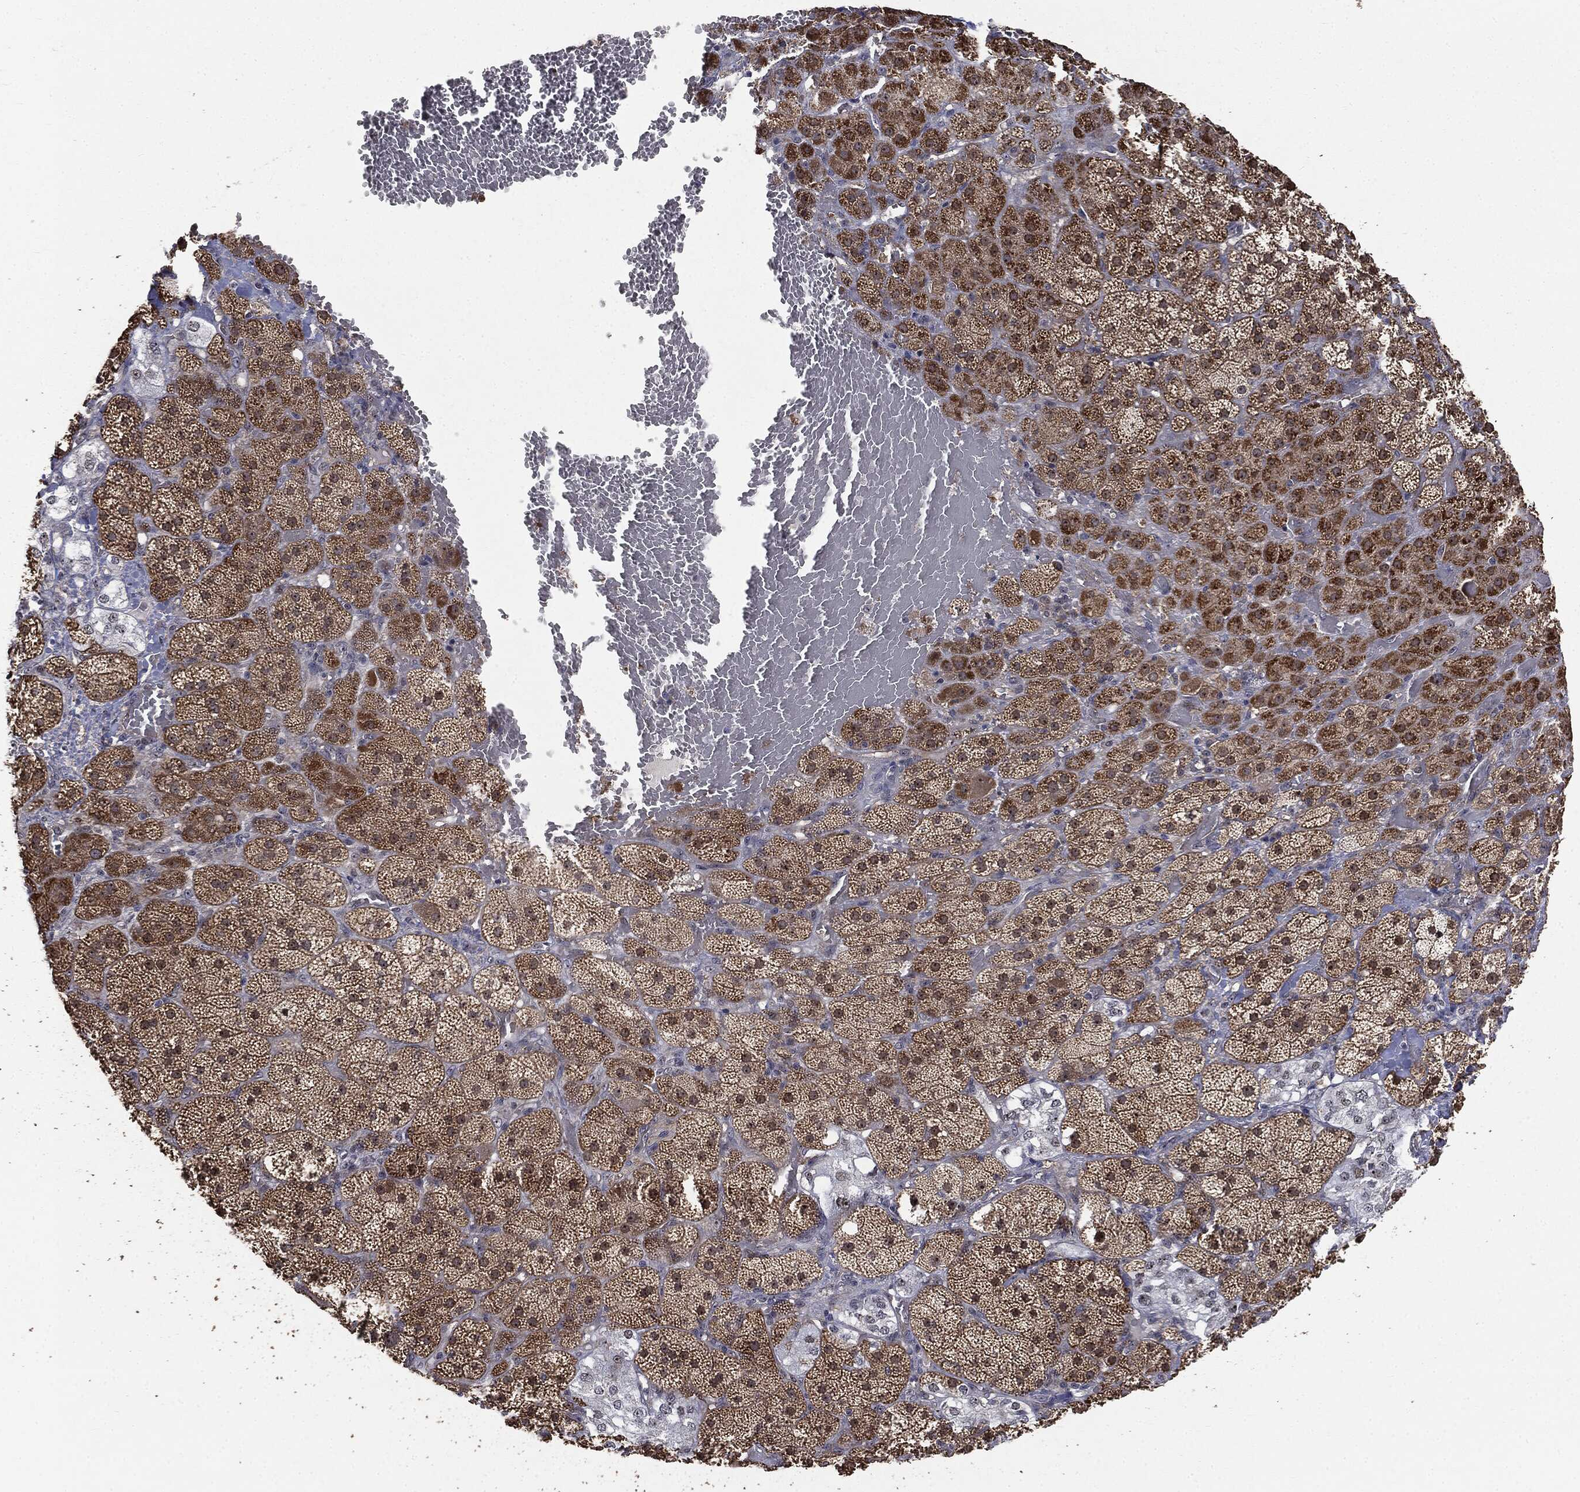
{"staining": {"intensity": "strong", "quantity": "25%-75%", "location": "cytoplasmic/membranous"}, "tissue": "adrenal gland", "cell_type": "Glandular cells", "image_type": "normal", "snomed": [{"axis": "morphology", "description": "Normal tissue, NOS"}, {"axis": "topography", "description": "Adrenal gland"}], "caption": "Immunohistochemistry (IHC) of unremarkable human adrenal gland reveals high levels of strong cytoplasmic/membranous positivity in about 25%-75% of glandular cells. Immunohistochemistry stains the protein of interest in brown and the nuclei are stained blue.", "gene": "TRMT1L", "patient": {"sex": "male", "age": 57}}